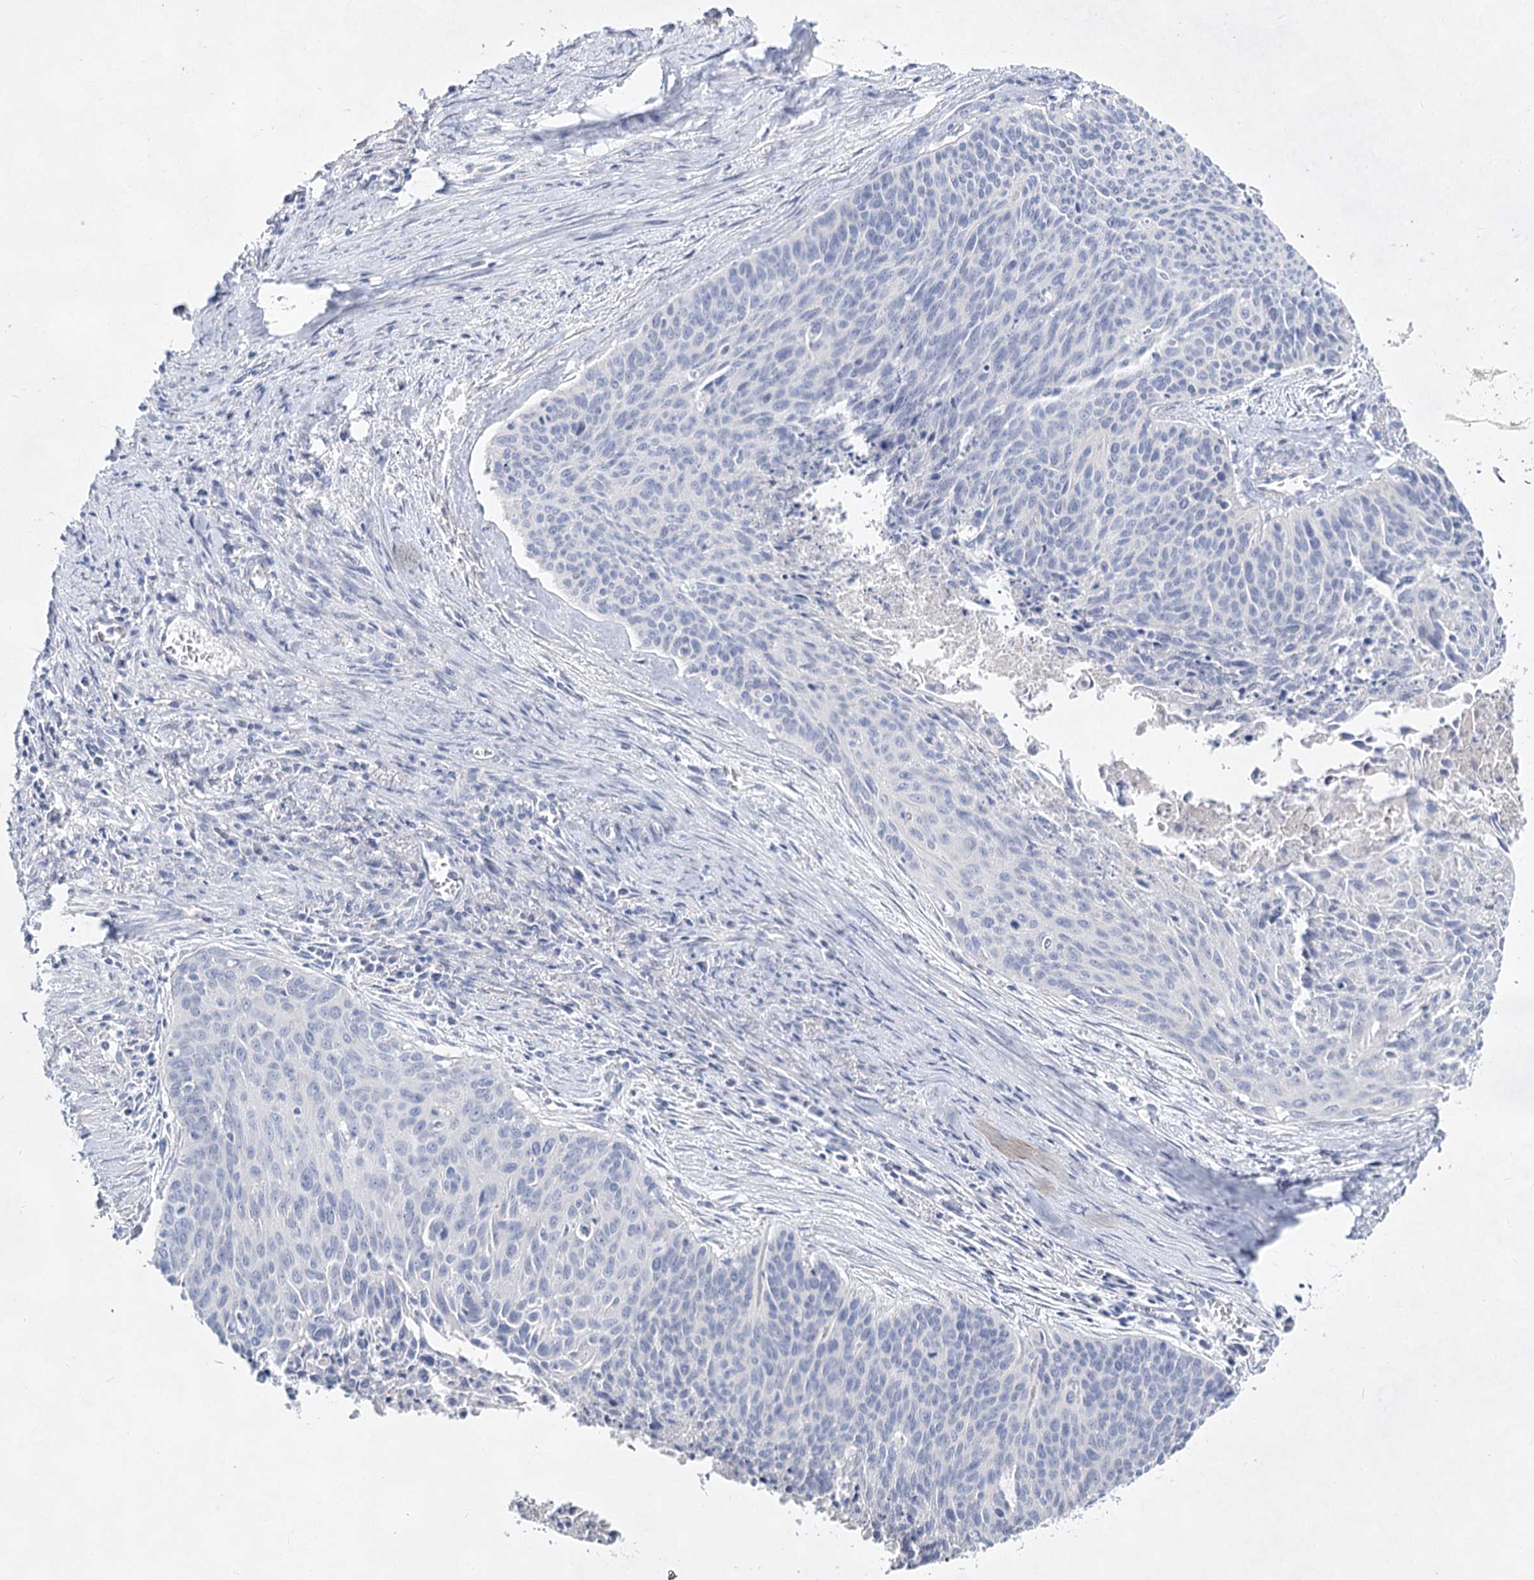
{"staining": {"intensity": "negative", "quantity": "none", "location": "none"}, "tissue": "cervical cancer", "cell_type": "Tumor cells", "image_type": "cancer", "snomed": [{"axis": "morphology", "description": "Squamous cell carcinoma, NOS"}, {"axis": "topography", "description": "Cervix"}], "caption": "Histopathology image shows no protein expression in tumor cells of cervical cancer (squamous cell carcinoma) tissue.", "gene": "SLC17A2", "patient": {"sex": "female", "age": 55}}